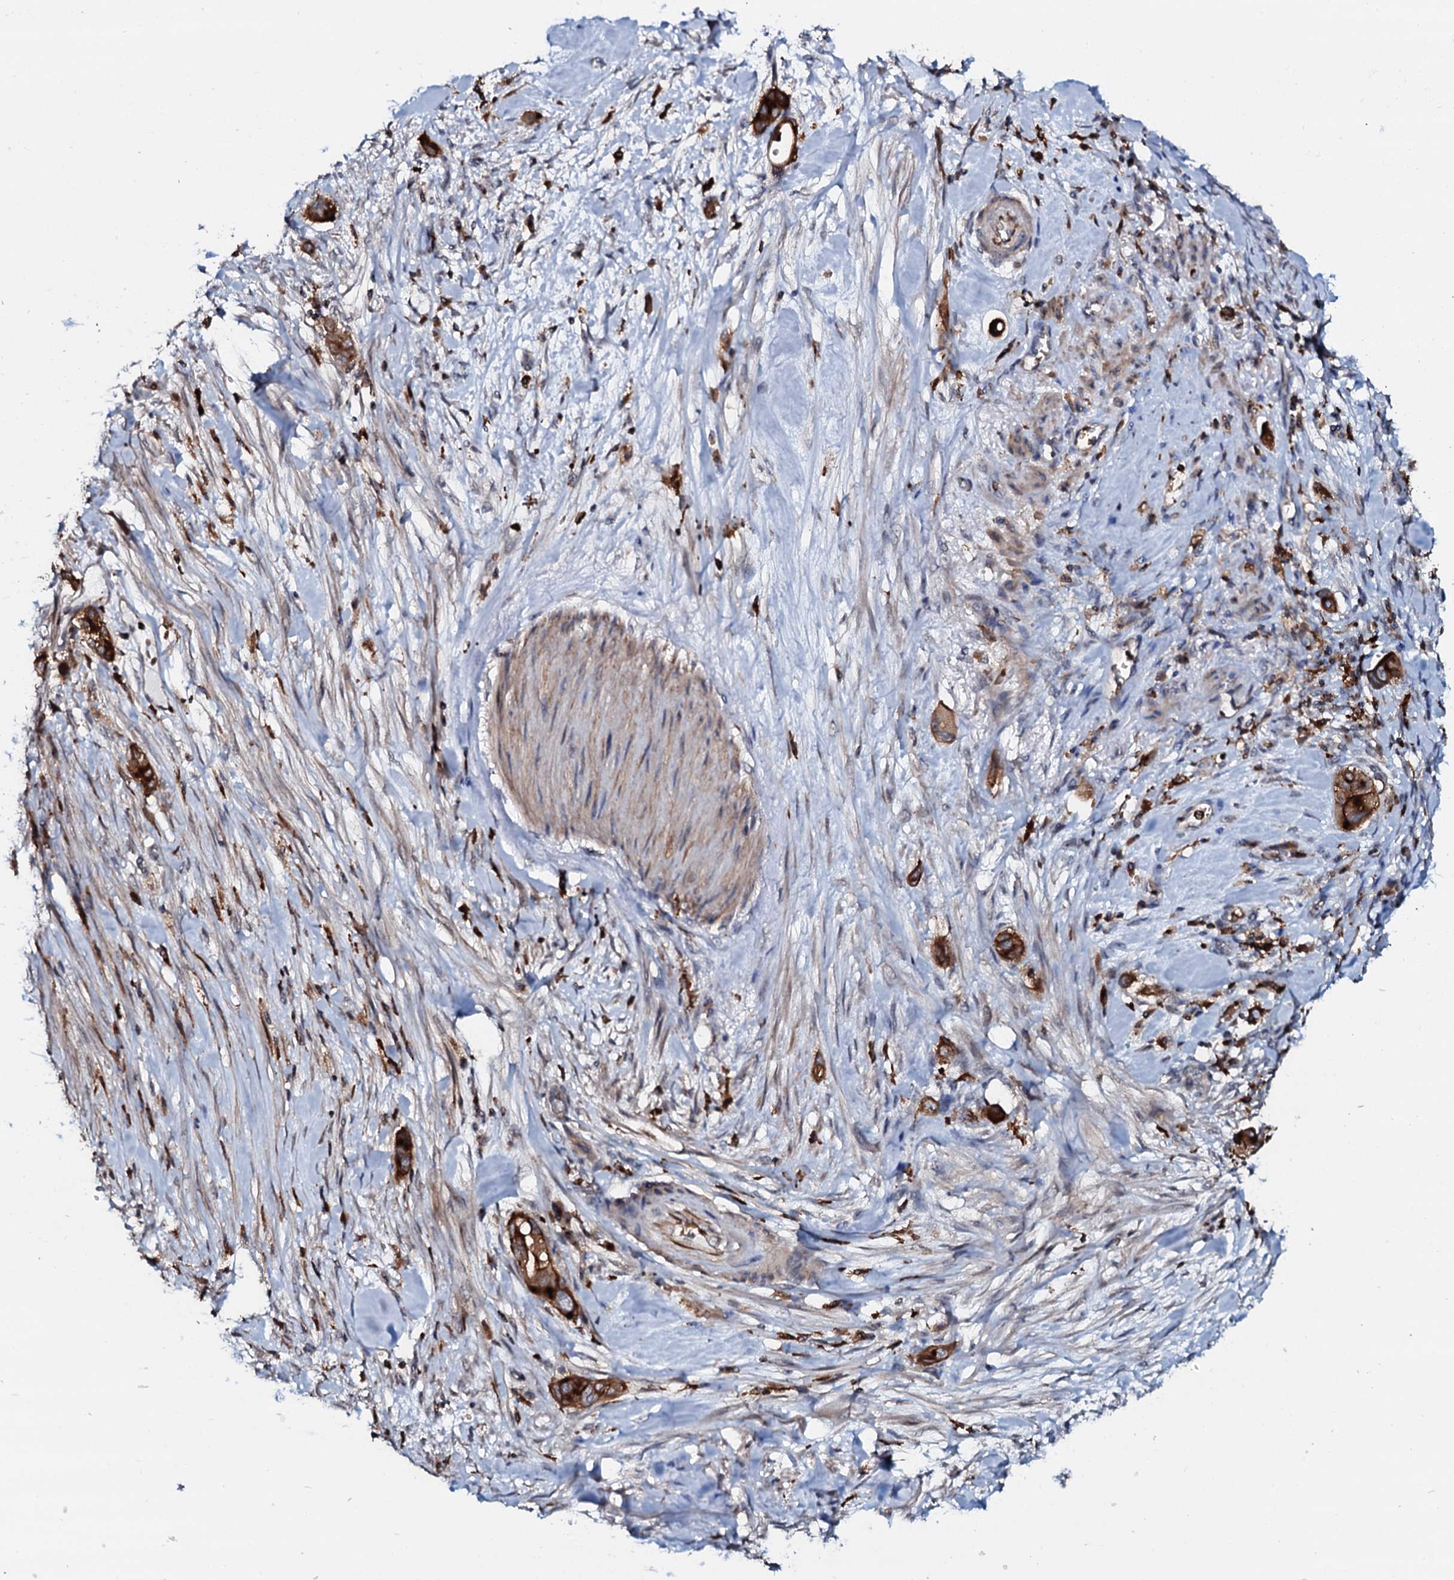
{"staining": {"intensity": "strong", "quantity": ">75%", "location": "cytoplasmic/membranous"}, "tissue": "pancreatic cancer", "cell_type": "Tumor cells", "image_type": "cancer", "snomed": [{"axis": "morphology", "description": "Adenocarcinoma, NOS"}, {"axis": "topography", "description": "Pancreas"}], "caption": "Strong cytoplasmic/membranous positivity is seen in approximately >75% of tumor cells in adenocarcinoma (pancreatic).", "gene": "VAMP8", "patient": {"sex": "male", "age": 68}}